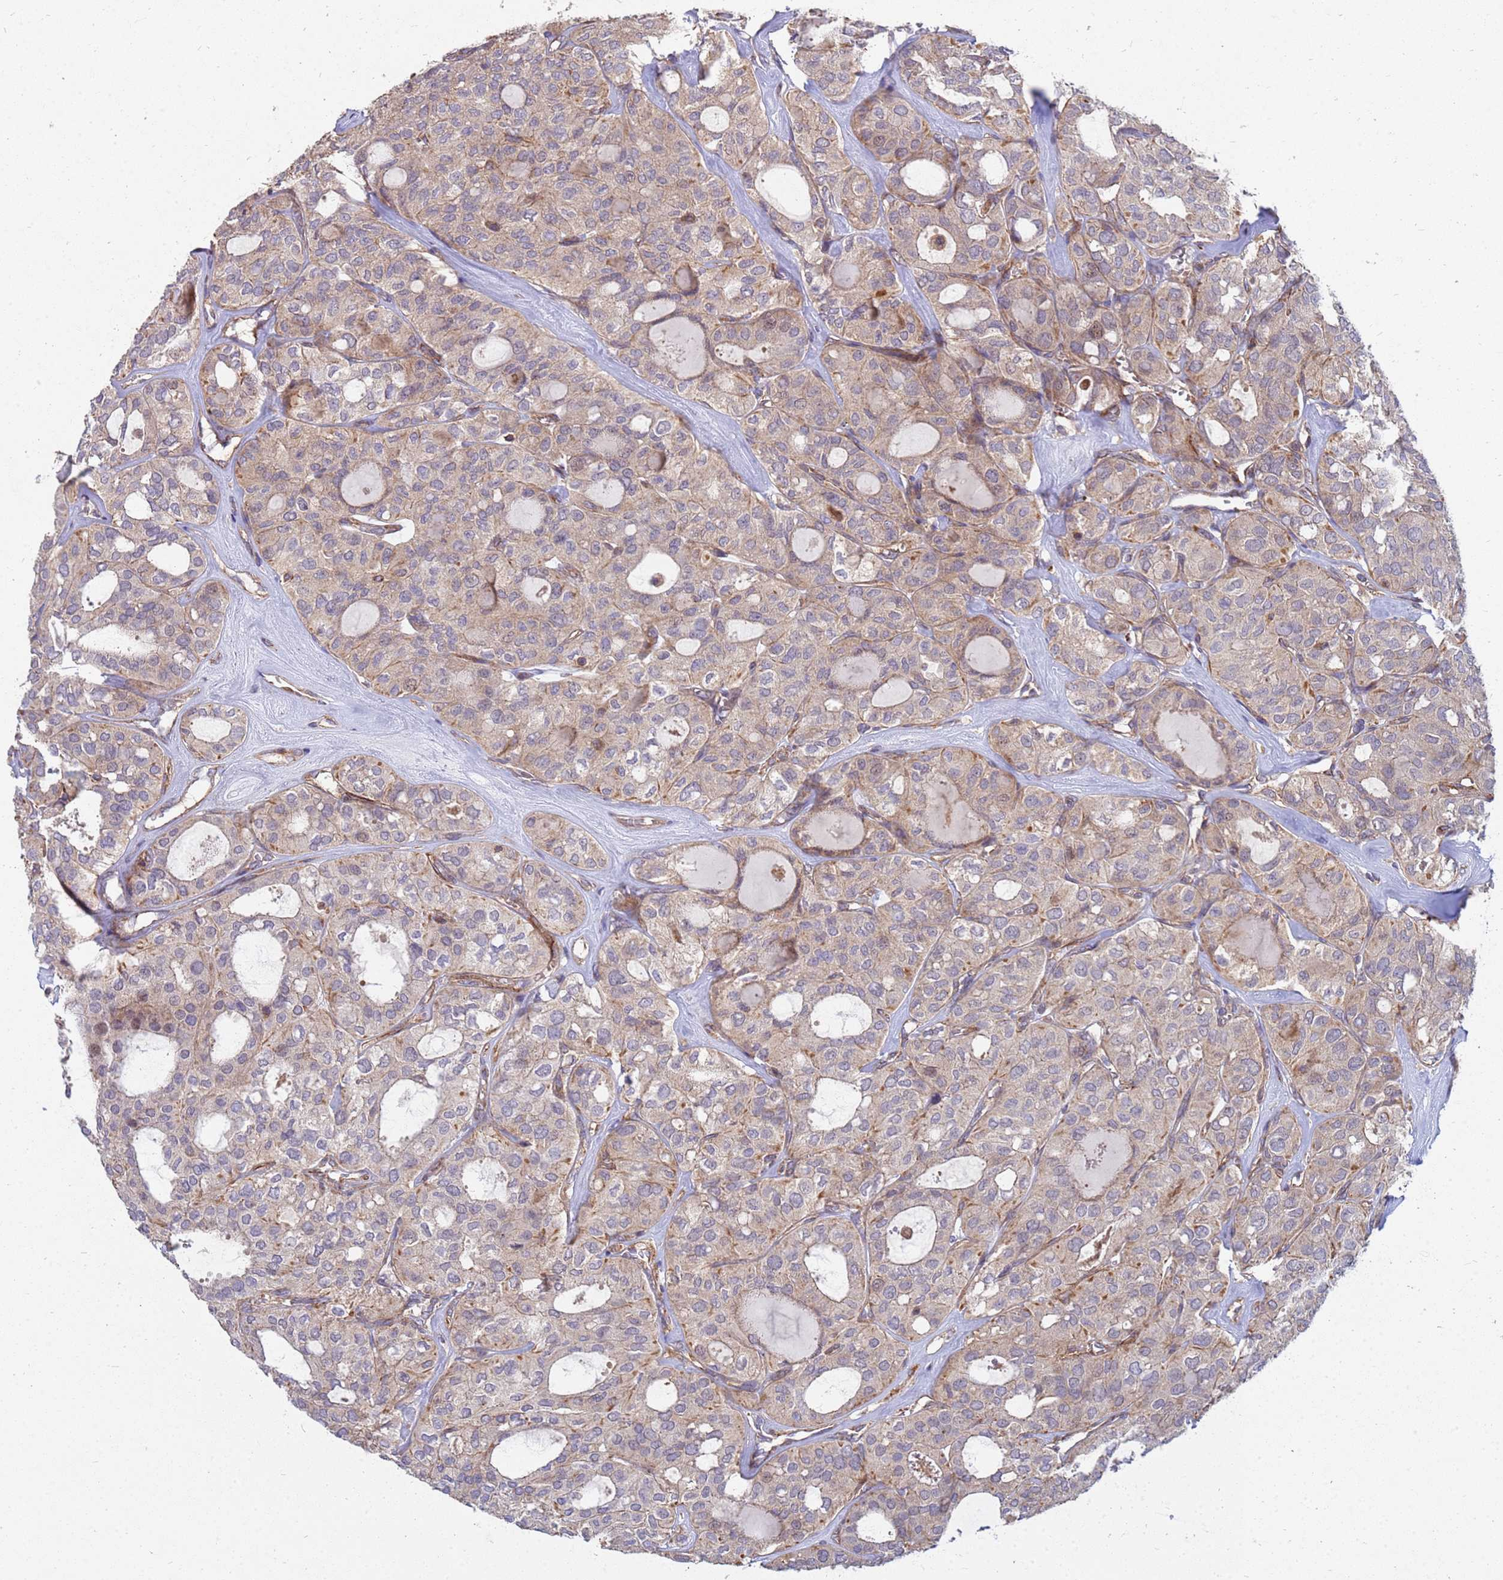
{"staining": {"intensity": "weak", "quantity": "<25%", "location": "cytoplasmic/membranous"}, "tissue": "thyroid cancer", "cell_type": "Tumor cells", "image_type": "cancer", "snomed": [{"axis": "morphology", "description": "Follicular adenoma carcinoma, NOS"}, {"axis": "topography", "description": "Thyroid gland"}], "caption": "Follicular adenoma carcinoma (thyroid) was stained to show a protein in brown. There is no significant expression in tumor cells. Brightfield microscopy of immunohistochemistry stained with DAB (brown) and hematoxylin (blue), captured at high magnification.", "gene": "CDC34", "patient": {"sex": "male", "age": 75}}